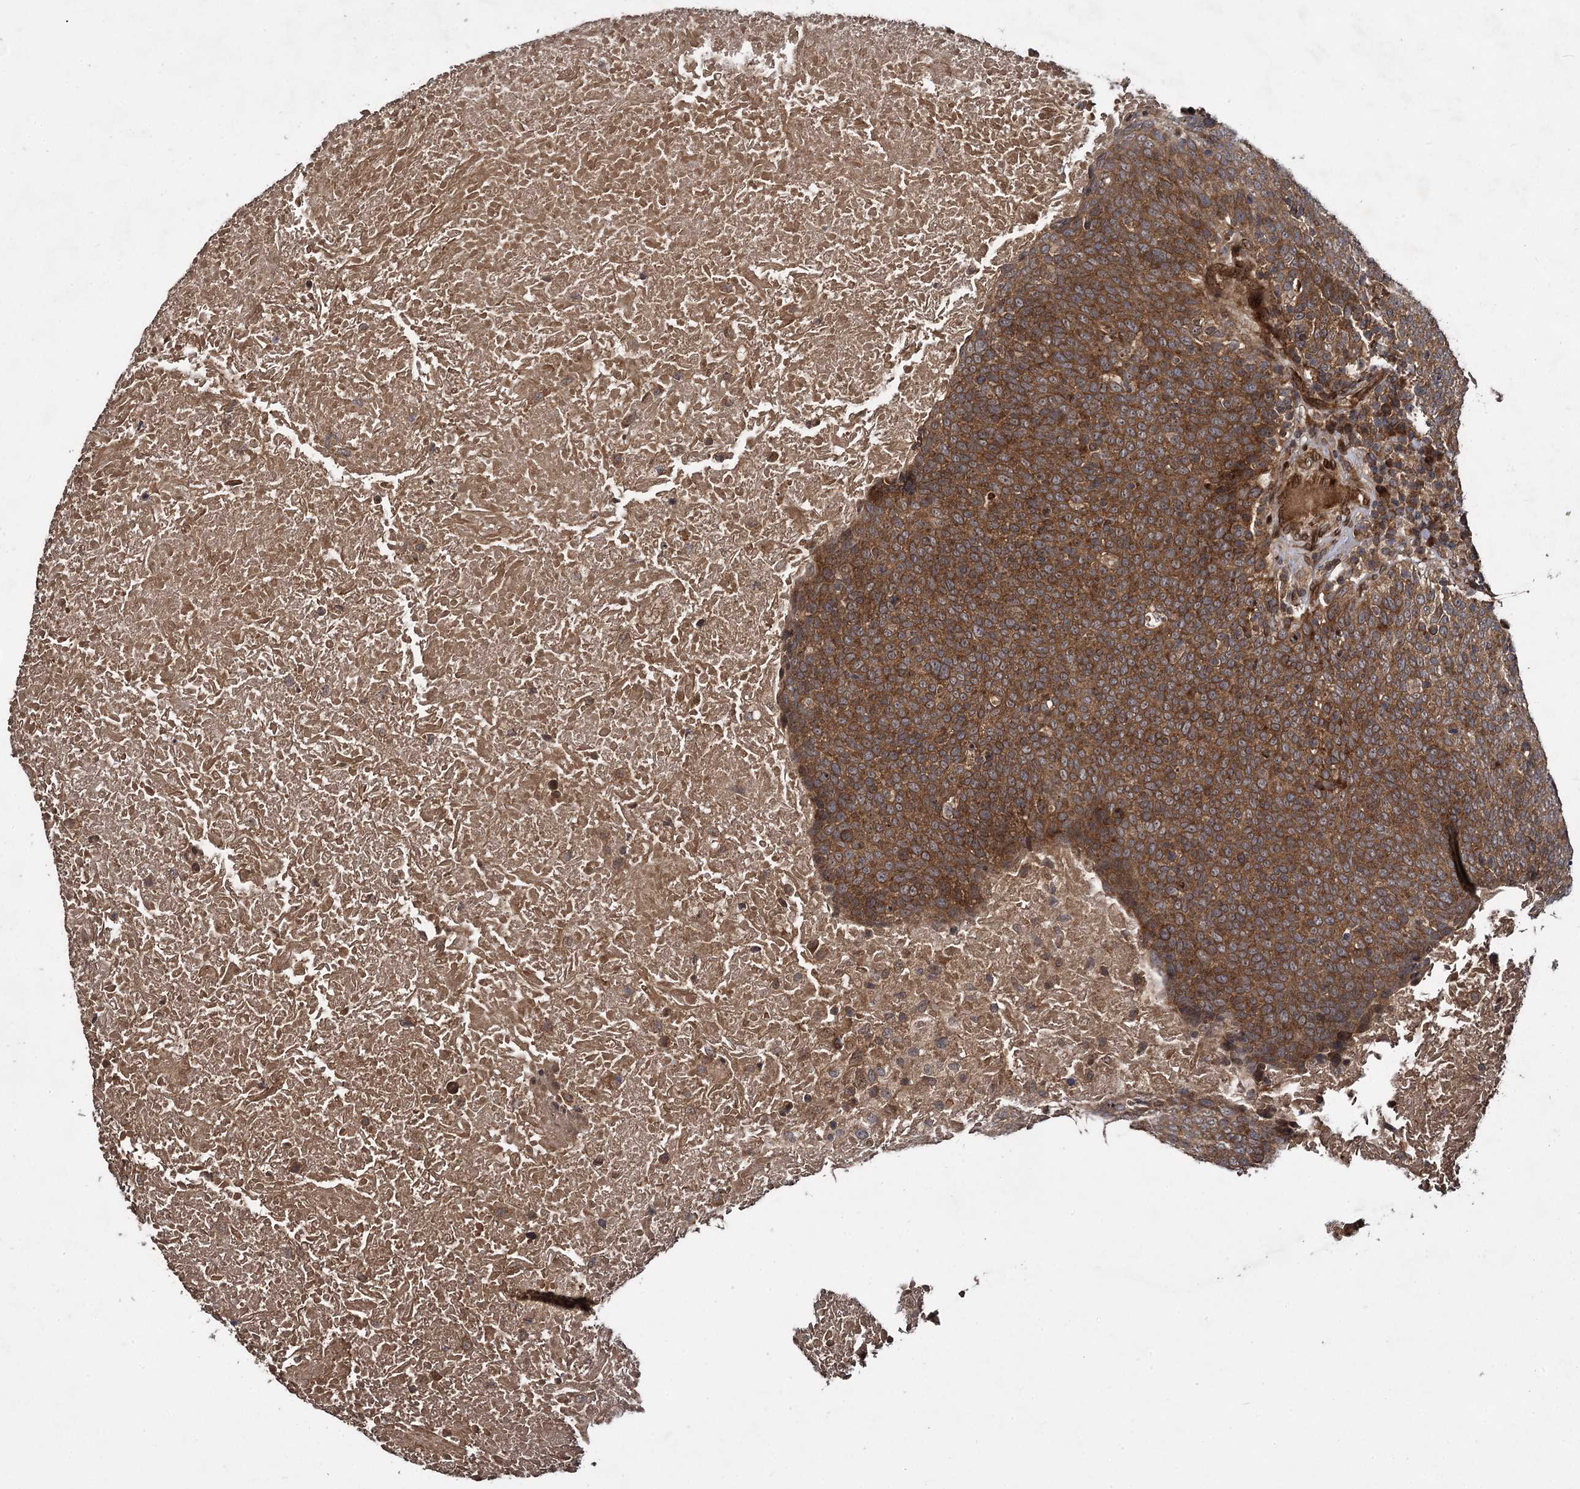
{"staining": {"intensity": "strong", "quantity": ">75%", "location": "cytoplasmic/membranous"}, "tissue": "head and neck cancer", "cell_type": "Tumor cells", "image_type": "cancer", "snomed": [{"axis": "morphology", "description": "Squamous cell carcinoma, NOS"}, {"axis": "morphology", "description": "Squamous cell carcinoma, metastatic, NOS"}, {"axis": "topography", "description": "Lymph node"}, {"axis": "topography", "description": "Head-Neck"}], "caption": "Human head and neck cancer stained with a protein marker exhibits strong staining in tumor cells.", "gene": "DCP1B", "patient": {"sex": "male", "age": 62}}